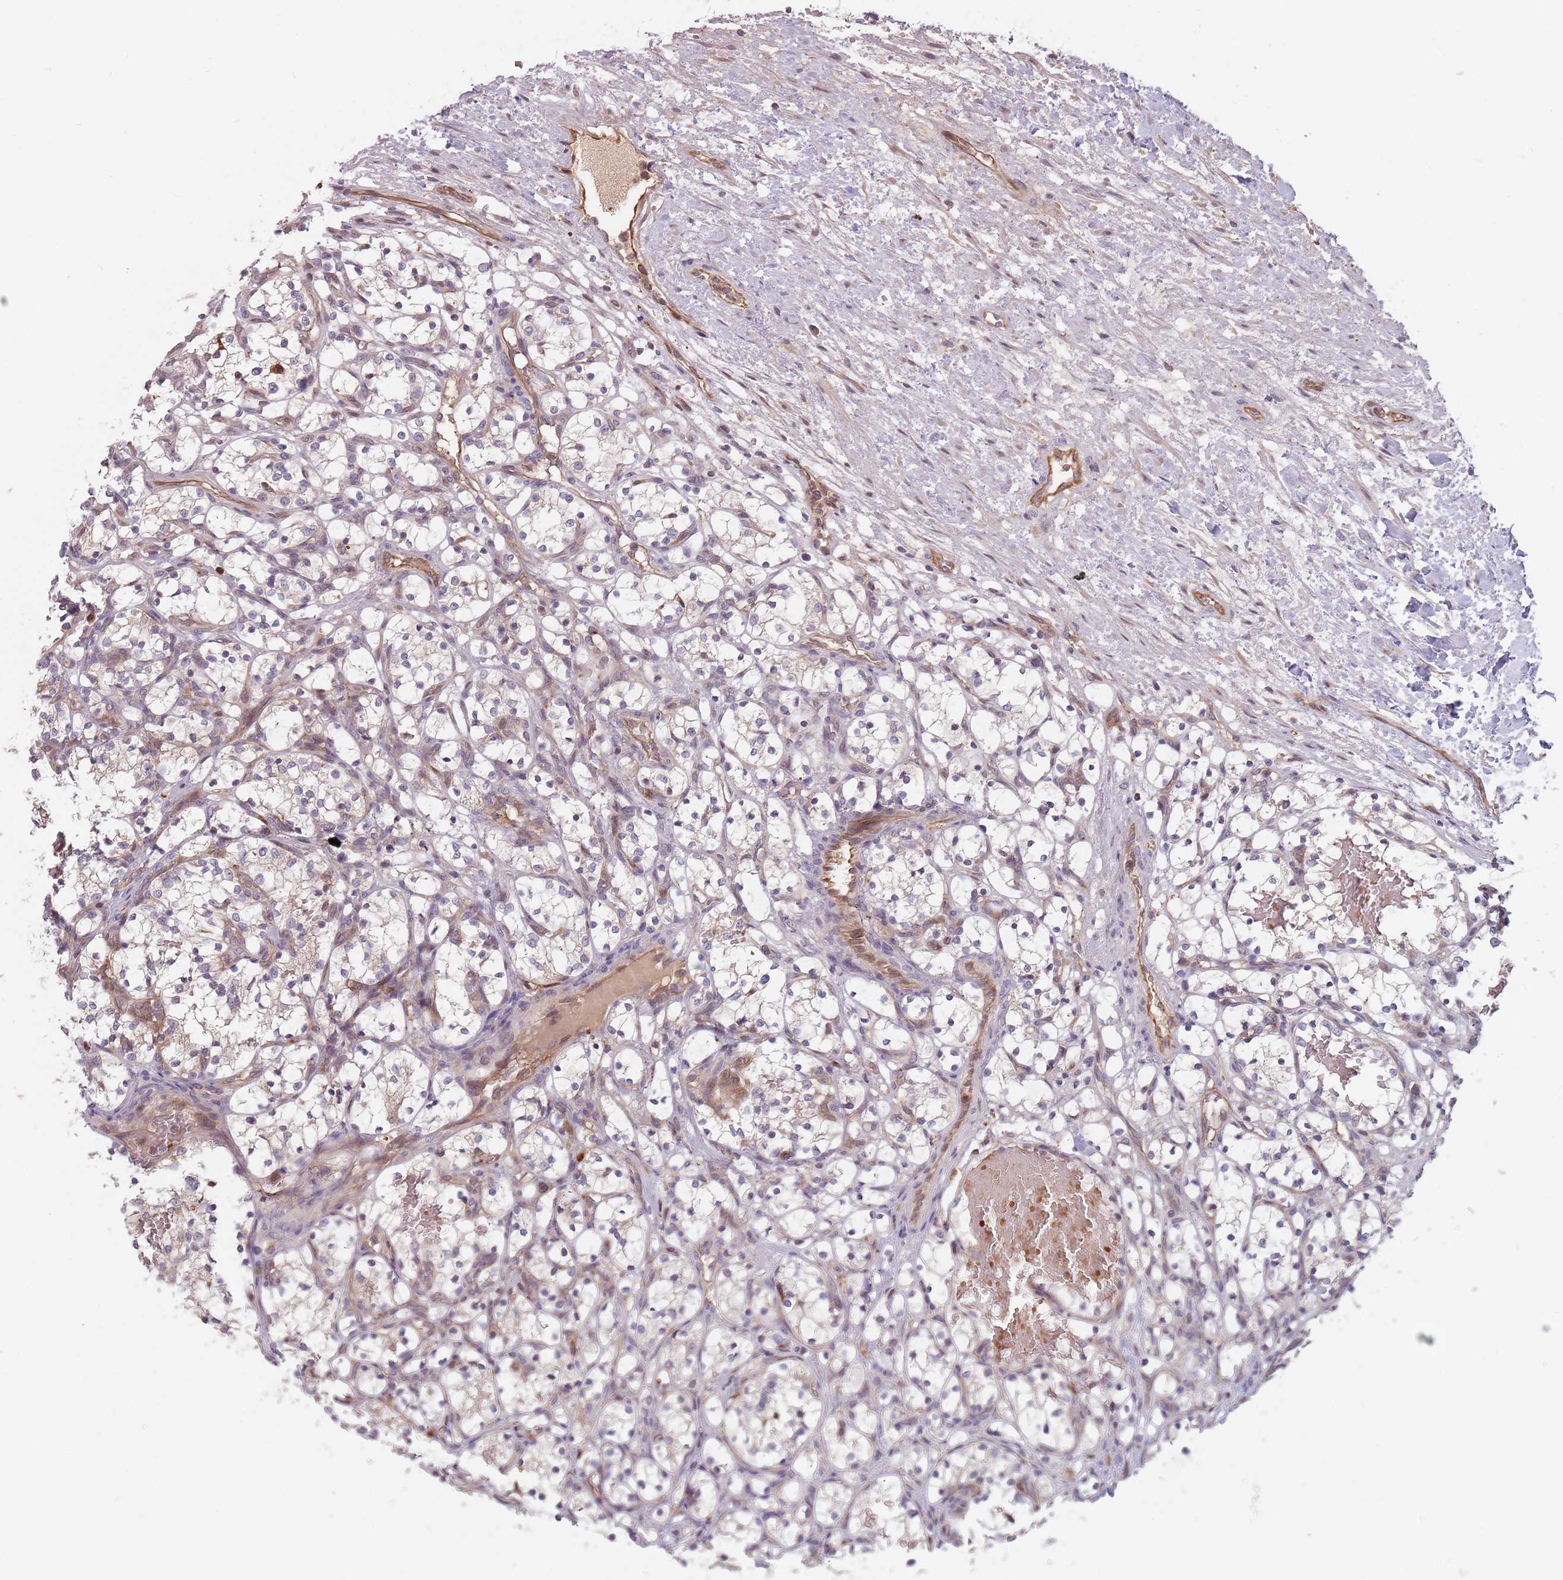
{"staining": {"intensity": "negative", "quantity": "none", "location": "none"}, "tissue": "renal cancer", "cell_type": "Tumor cells", "image_type": "cancer", "snomed": [{"axis": "morphology", "description": "Adenocarcinoma, NOS"}, {"axis": "topography", "description": "Kidney"}], "caption": "Human renal adenocarcinoma stained for a protein using immunohistochemistry exhibits no expression in tumor cells.", "gene": "GPR180", "patient": {"sex": "female", "age": 69}}